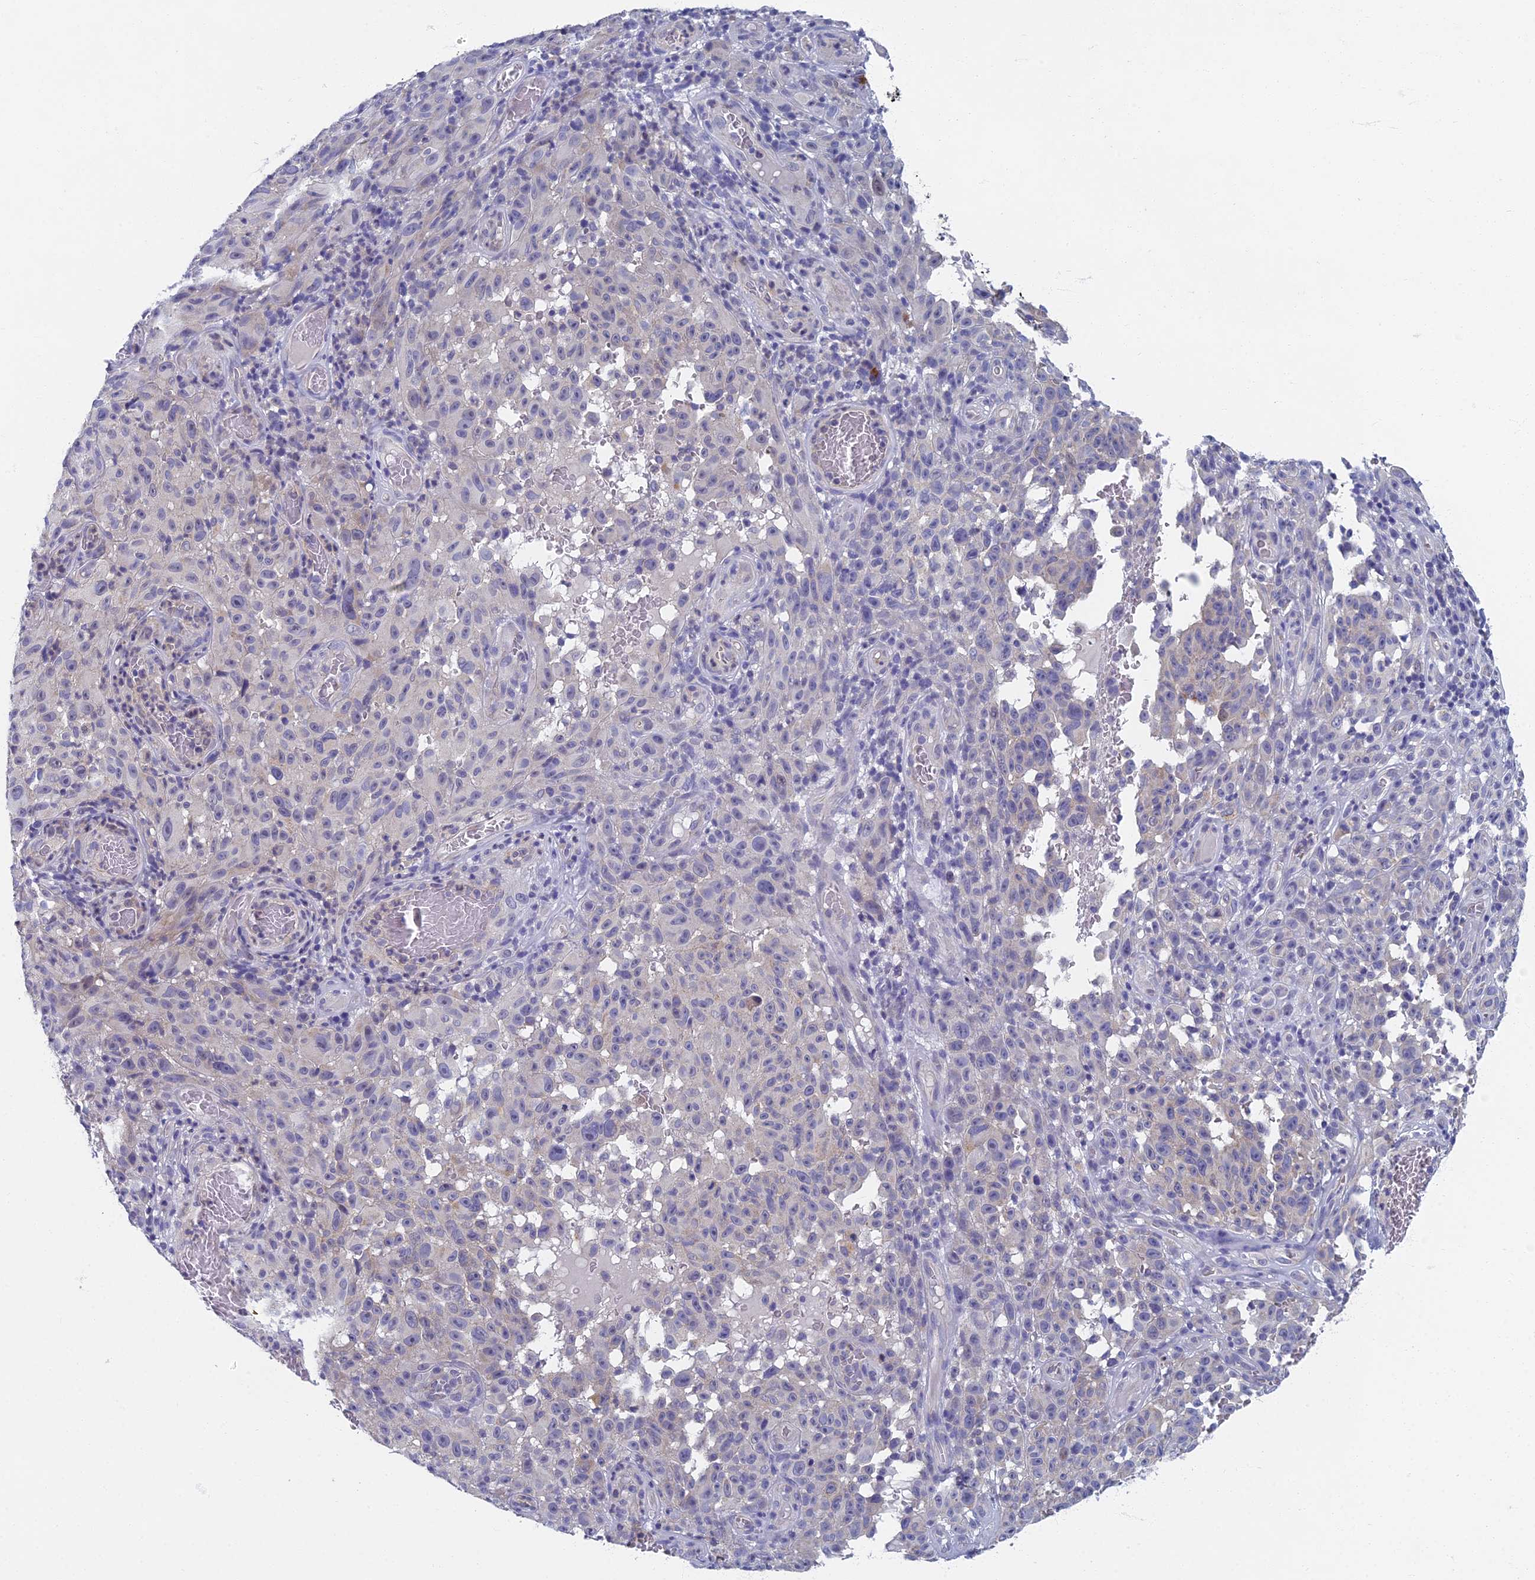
{"staining": {"intensity": "negative", "quantity": "none", "location": "none"}, "tissue": "melanoma", "cell_type": "Tumor cells", "image_type": "cancer", "snomed": [{"axis": "morphology", "description": "Malignant melanoma, NOS"}, {"axis": "topography", "description": "Skin"}], "caption": "Tumor cells show no significant protein staining in melanoma.", "gene": "SPIN4", "patient": {"sex": "female", "age": 82}}